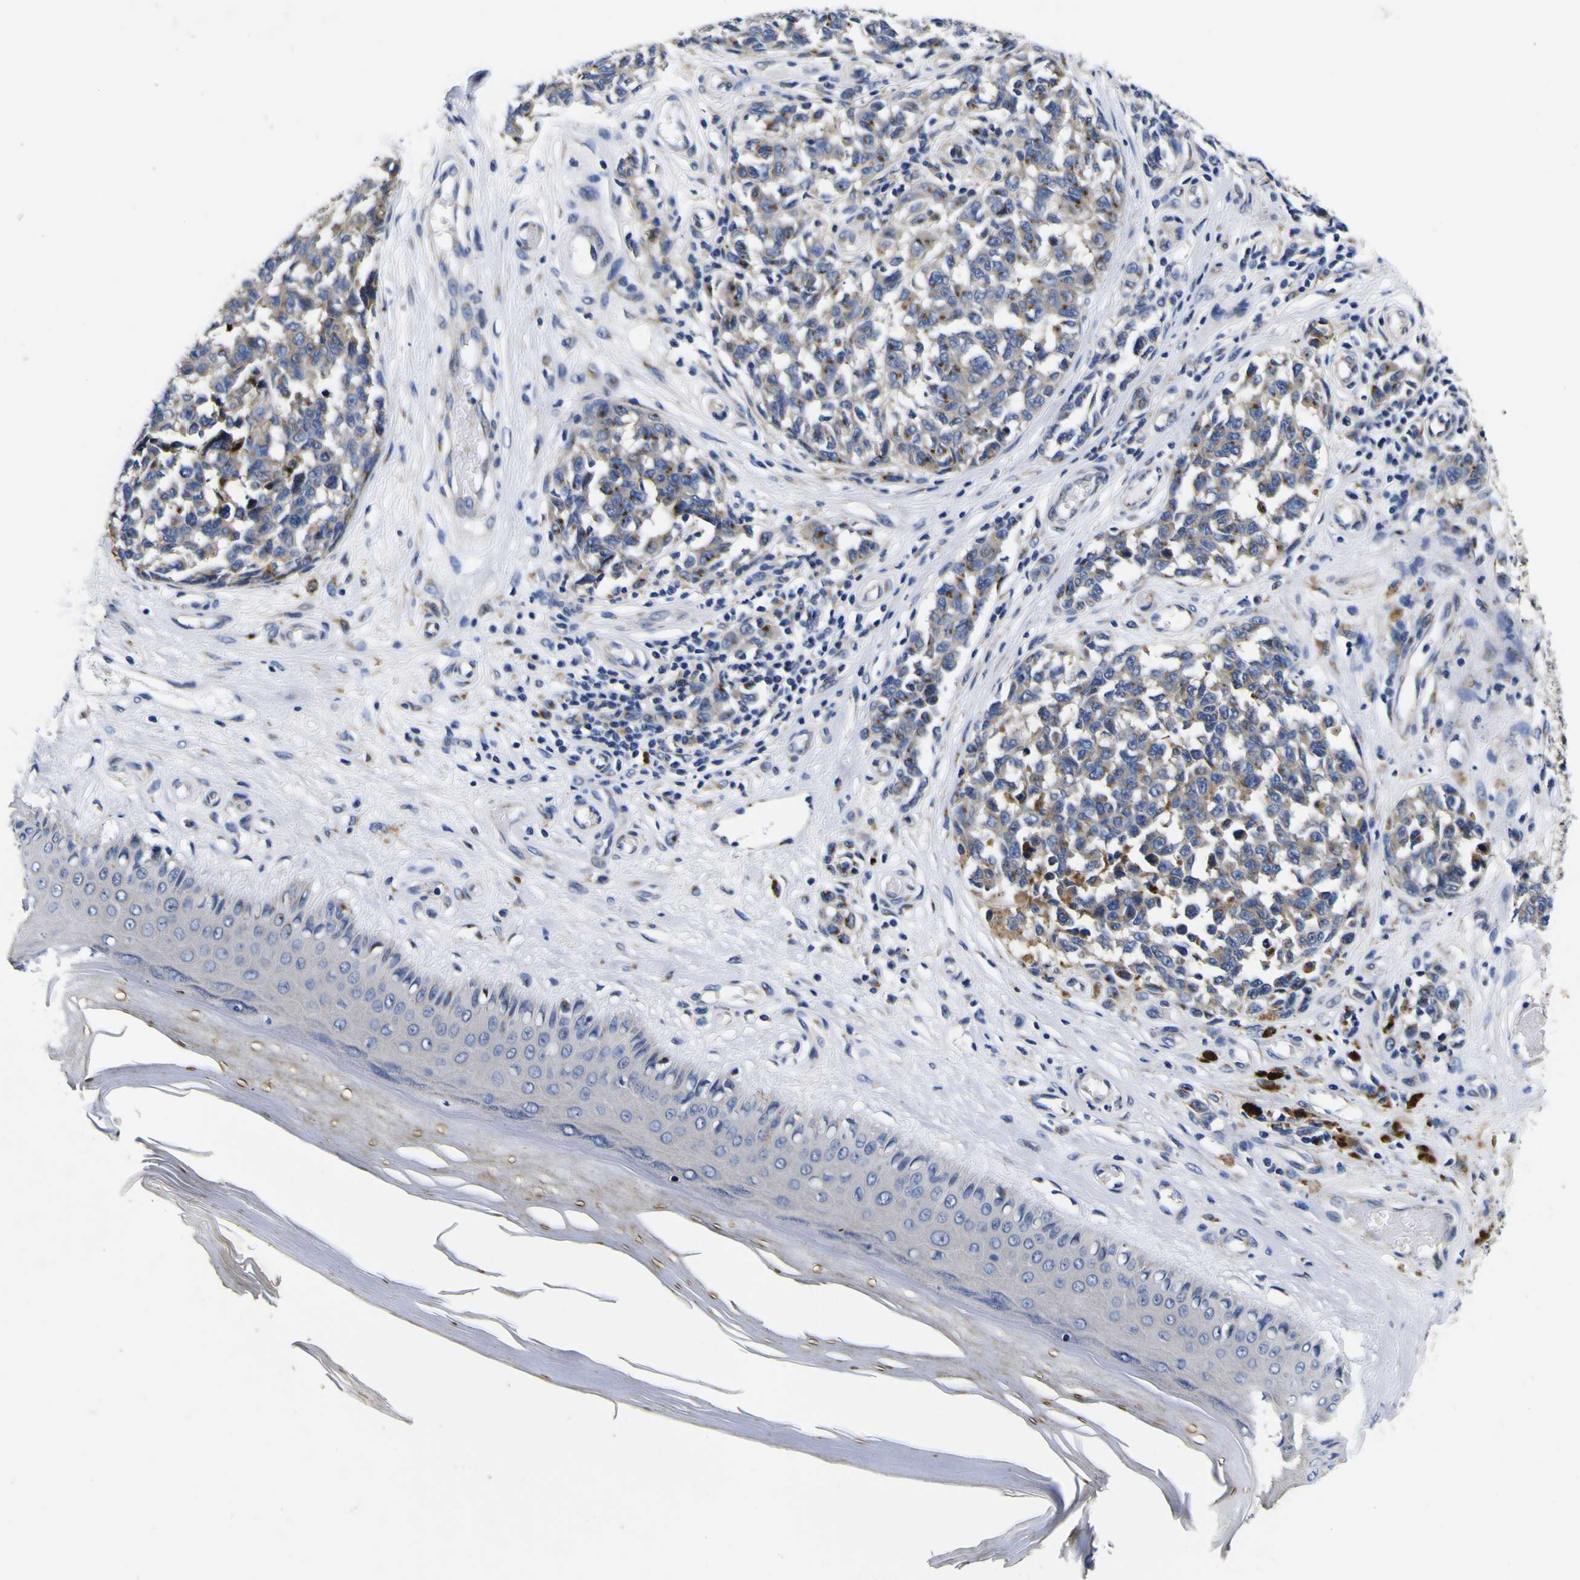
{"staining": {"intensity": "moderate", "quantity": ">75%", "location": "cytoplasmic/membranous"}, "tissue": "melanoma", "cell_type": "Tumor cells", "image_type": "cancer", "snomed": [{"axis": "morphology", "description": "Malignant melanoma, NOS"}, {"axis": "topography", "description": "Skin"}], "caption": "Tumor cells display moderate cytoplasmic/membranous staining in about >75% of cells in malignant melanoma.", "gene": "COA1", "patient": {"sex": "female", "age": 64}}